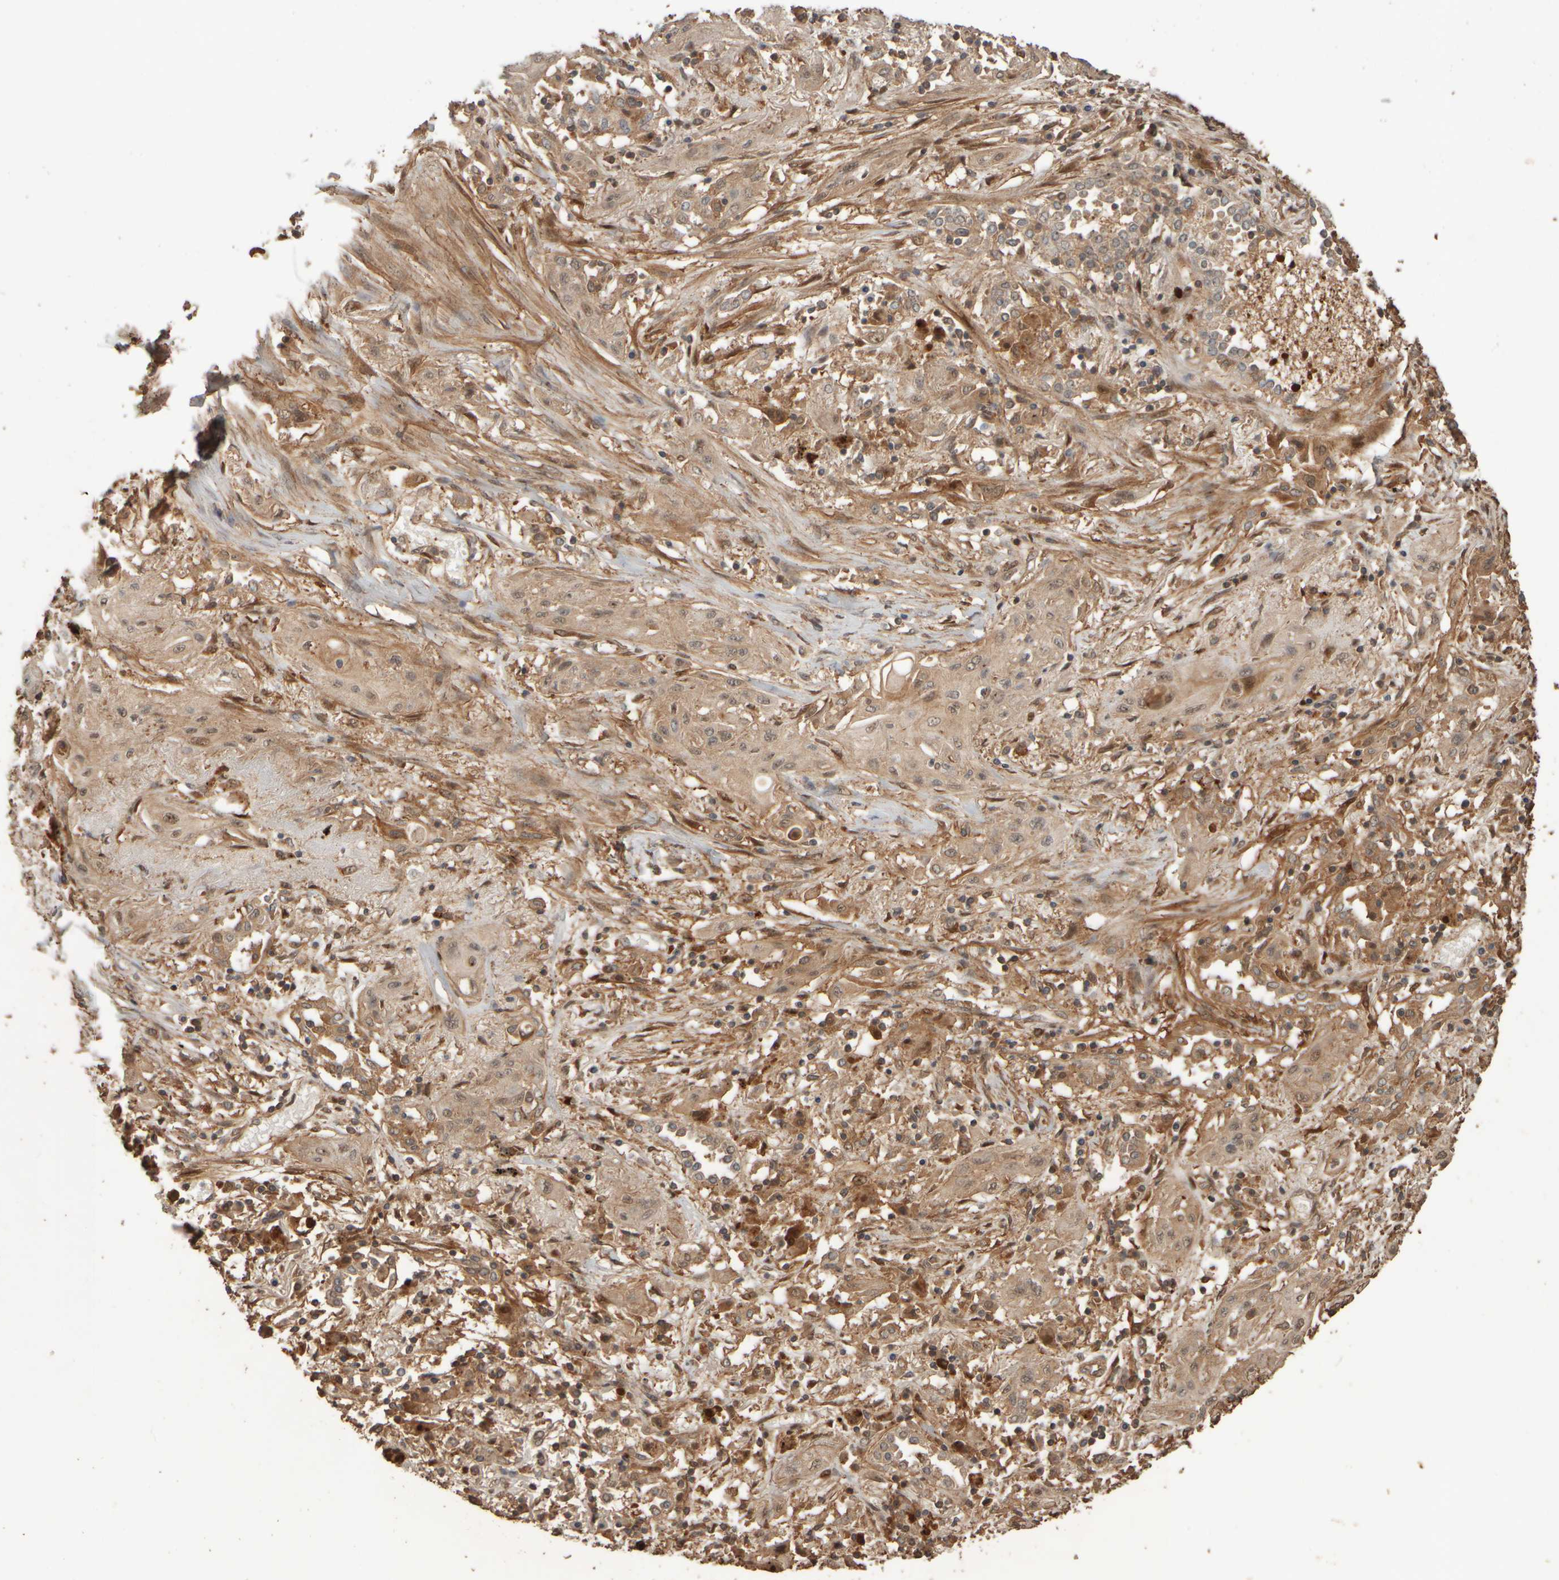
{"staining": {"intensity": "weak", "quantity": ">75%", "location": "cytoplasmic/membranous,nuclear"}, "tissue": "lung cancer", "cell_type": "Tumor cells", "image_type": "cancer", "snomed": [{"axis": "morphology", "description": "Squamous cell carcinoma, NOS"}, {"axis": "topography", "description": "Lung"}], "caption": "Protein expression analysis of human squamous cell carcinoma (lung) reveals weak cytoplasmic/membranous and nuclear positivity in approximately >75% of tumor cells. (DAB IHC with brightfield microscopy, high magnification).", "gene": "SPHK1", "patient": {"sex": "female", "age": 47}}